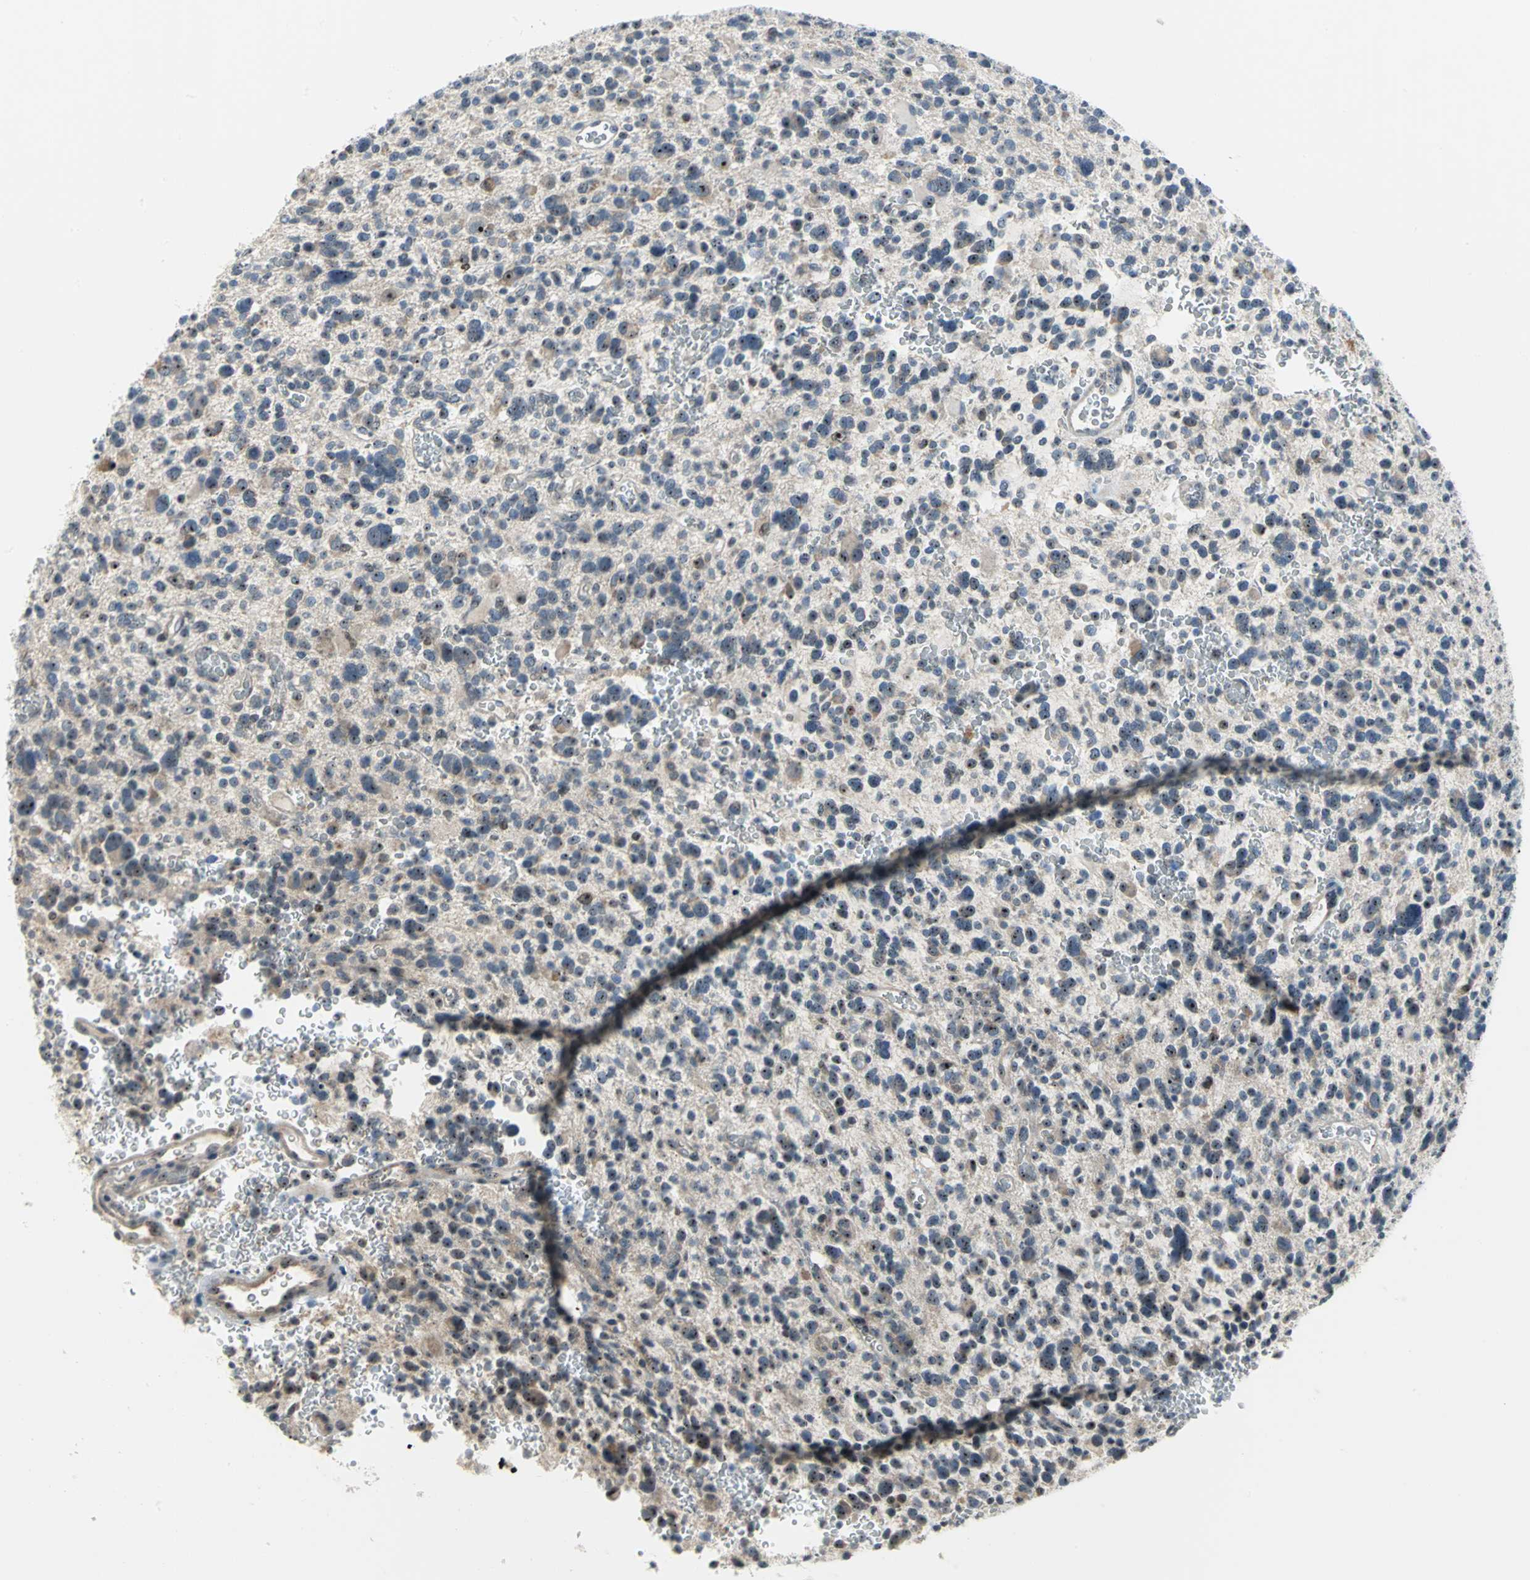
{"staining": {"intensity": "moderate", "quantity": ">75%", "location": "nuclear"}, "tissue": "glioma", "cell_type": "Tumor cells", "image_type": "cancer", "snomed": [{"axis": "morphology", "description": "Glioma, malignant, High grade"}, {"axis": "topography", "description": "Brain"}], "caption": "Brown immunohistochemical staining in human glioma displays moderate nuclear staining in approximately >75% of tumor cells.", "gene": "MYBBP1A", "patient": {"sex": "male", "age": 48}}